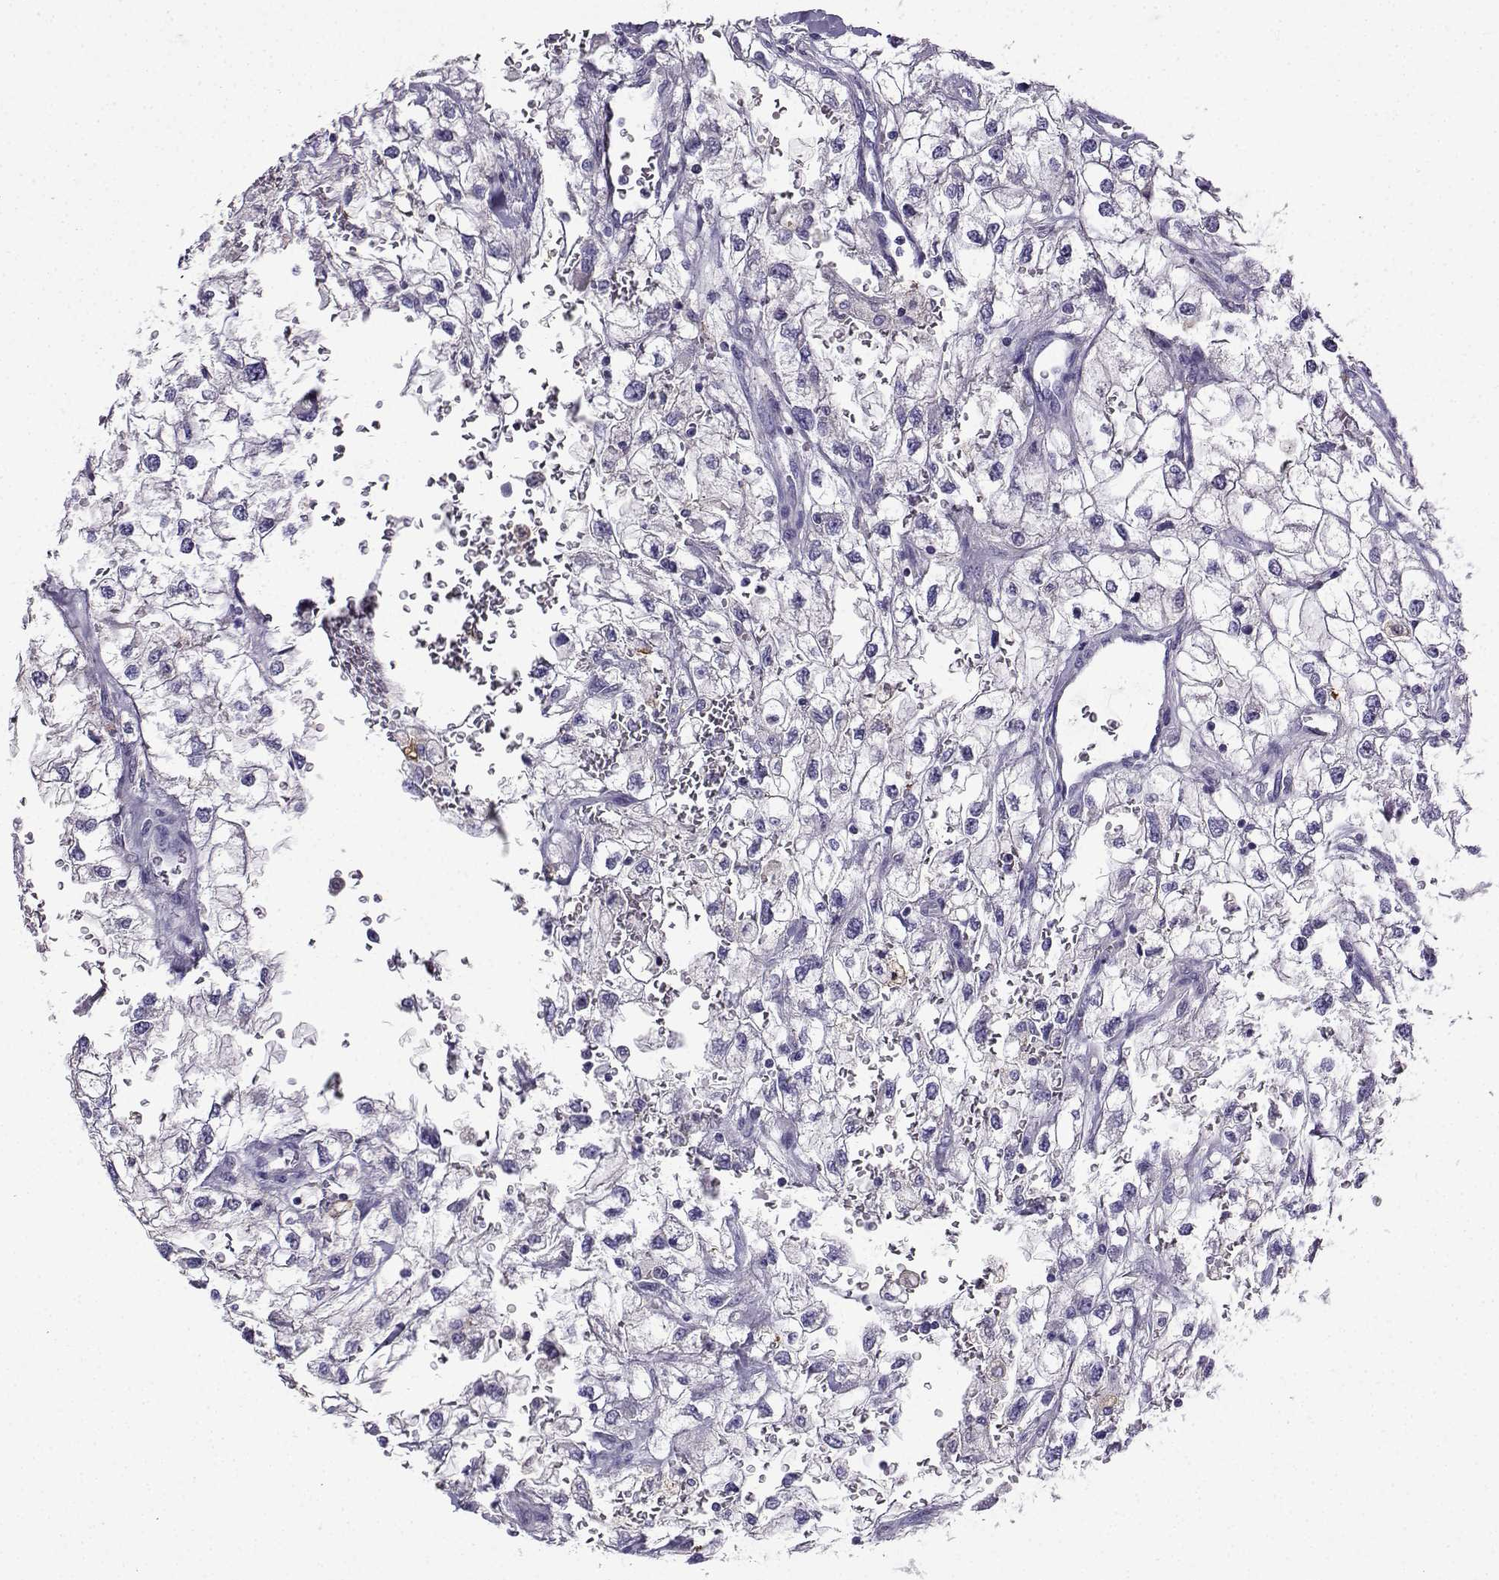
{"staining": {"intensity": "negative", "quantity": "none", "location": "none"}, "tissue": "renal cancer", "cell_type": "Tumor cells", "image_type": "cancer", "snomed": [{"axis": "morphology", "description": "Adenocarcinoma, NOS"}, {"axis": "topography", "description": "Kidney"}], "caption": "Adenocarcinoma (renal) was stained to show a protein in brown. There is no significant expression in tumor cells. Nuclei are stained in blue.", "gene": "LINGO1", "patient": {"sex": "male", "age": 59}}